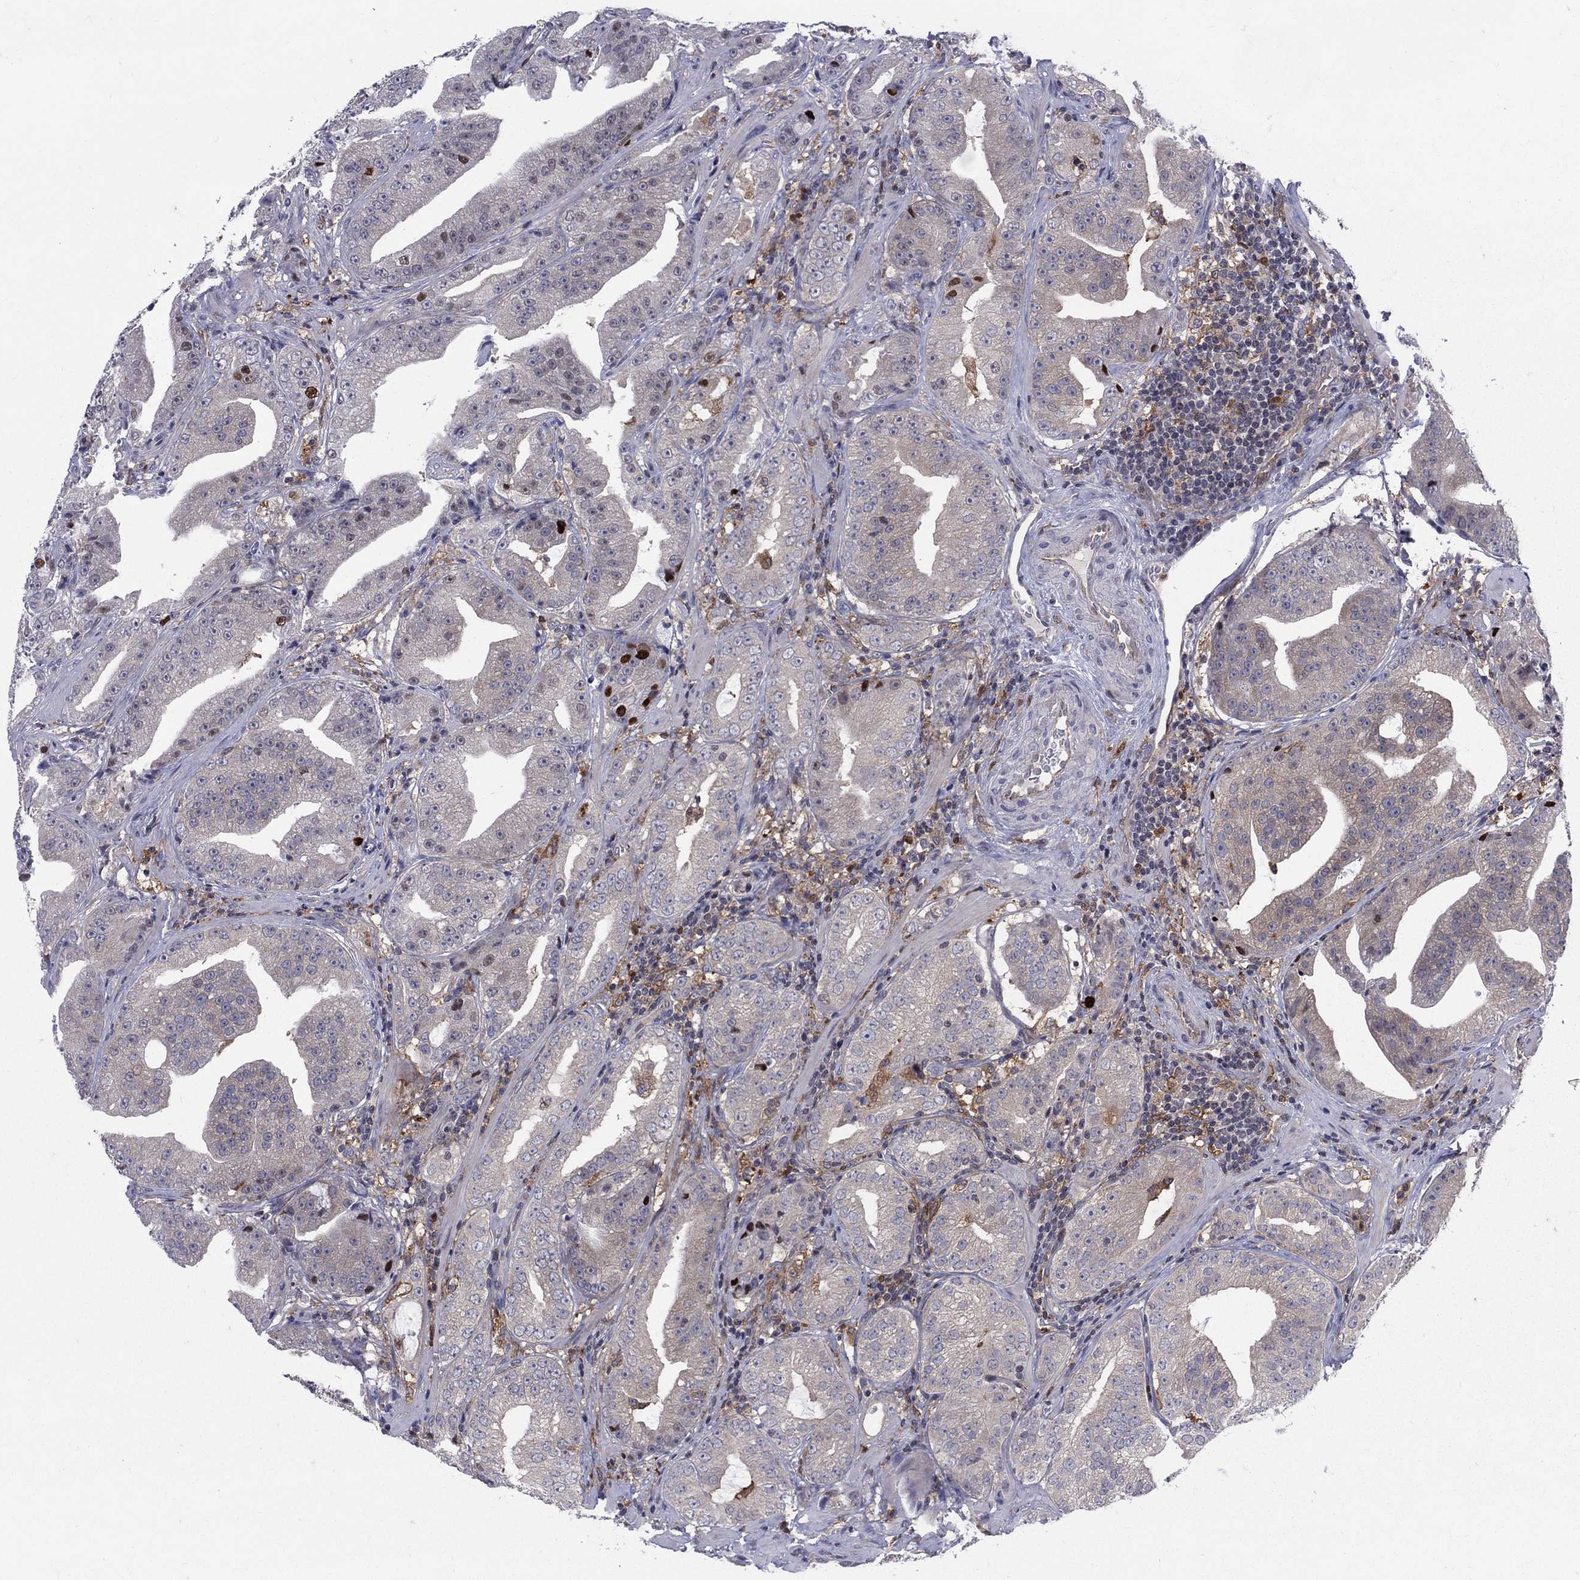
{"staining": {"intensity": "strong", "quantity": "<25%", "location": "nuclear"}, "tissue": "prostate cancer", "cell_type": "Tumor cells", "image_type": "cancer", "snomed": [{"axis": "morphology", "description": "Adenocarcinoma, Low grade"}, {"axis": "topography", "description": "Prostate"}], "caption": "This micrograph demonstrates immunohistochemistry staining of human prostate low-grade adenocarcinoma, with medium strong nuclear positivity in about <25% of tumor cells.", "gene": "ZNHIT3", "patient": {"sex": "male", "age": 62}}